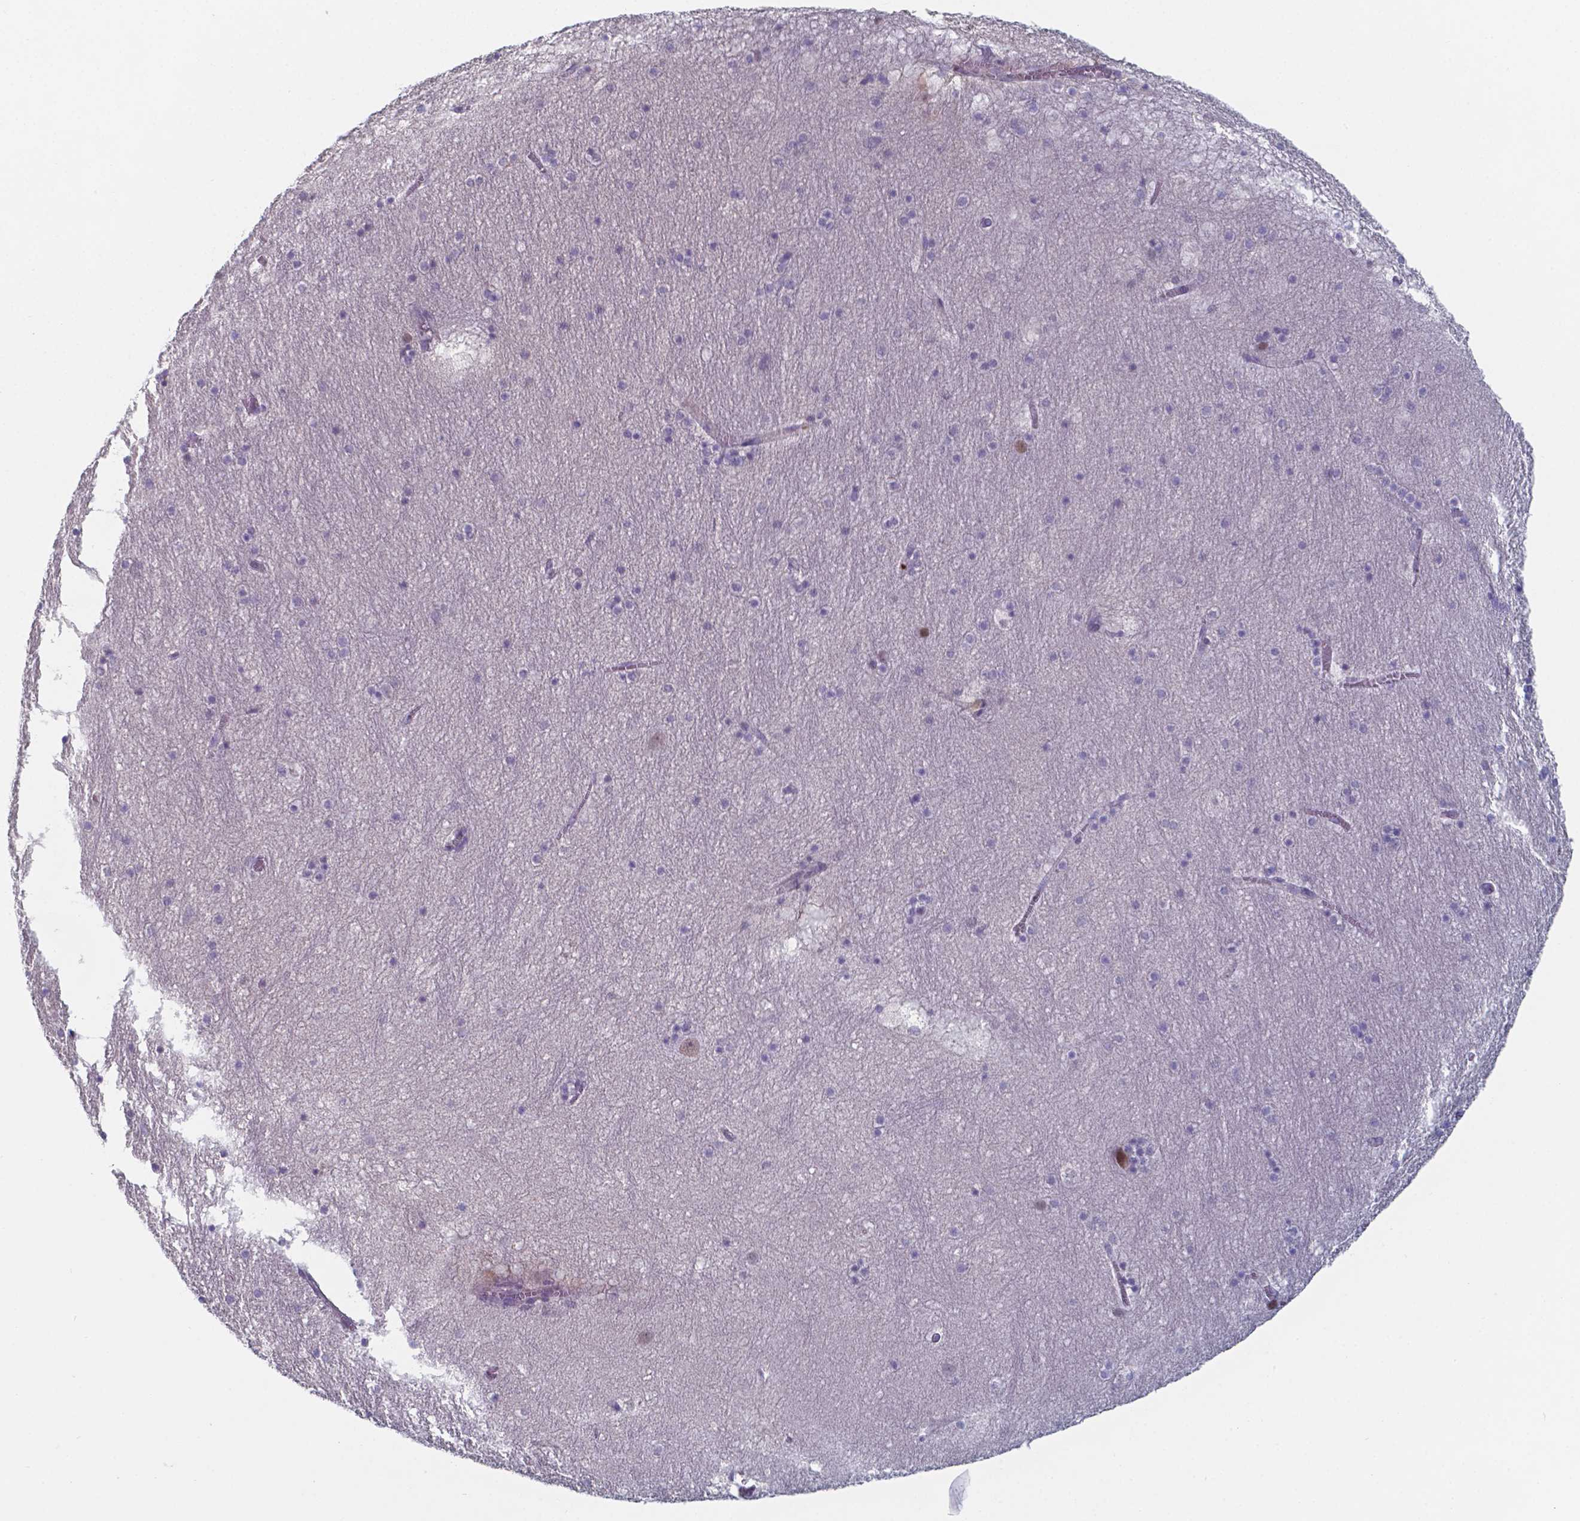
{"staining": {"intensity": "negative", "quantity": "none", "location": "none"}, "tissue": "hippocampus", "cell_type": "Glial cells", "image_type": "normal", "snomed": [{"axis": "morphology", "description": "Normal tissue, NOS"}, {"axis": "topography", "description": "Hippocampus"}], "caption": "The IHC micrograph has no significant staining in glial cells of hippocampus.", "gene": "BTBD17", "patient": {"sex": "male", "age": 45}}